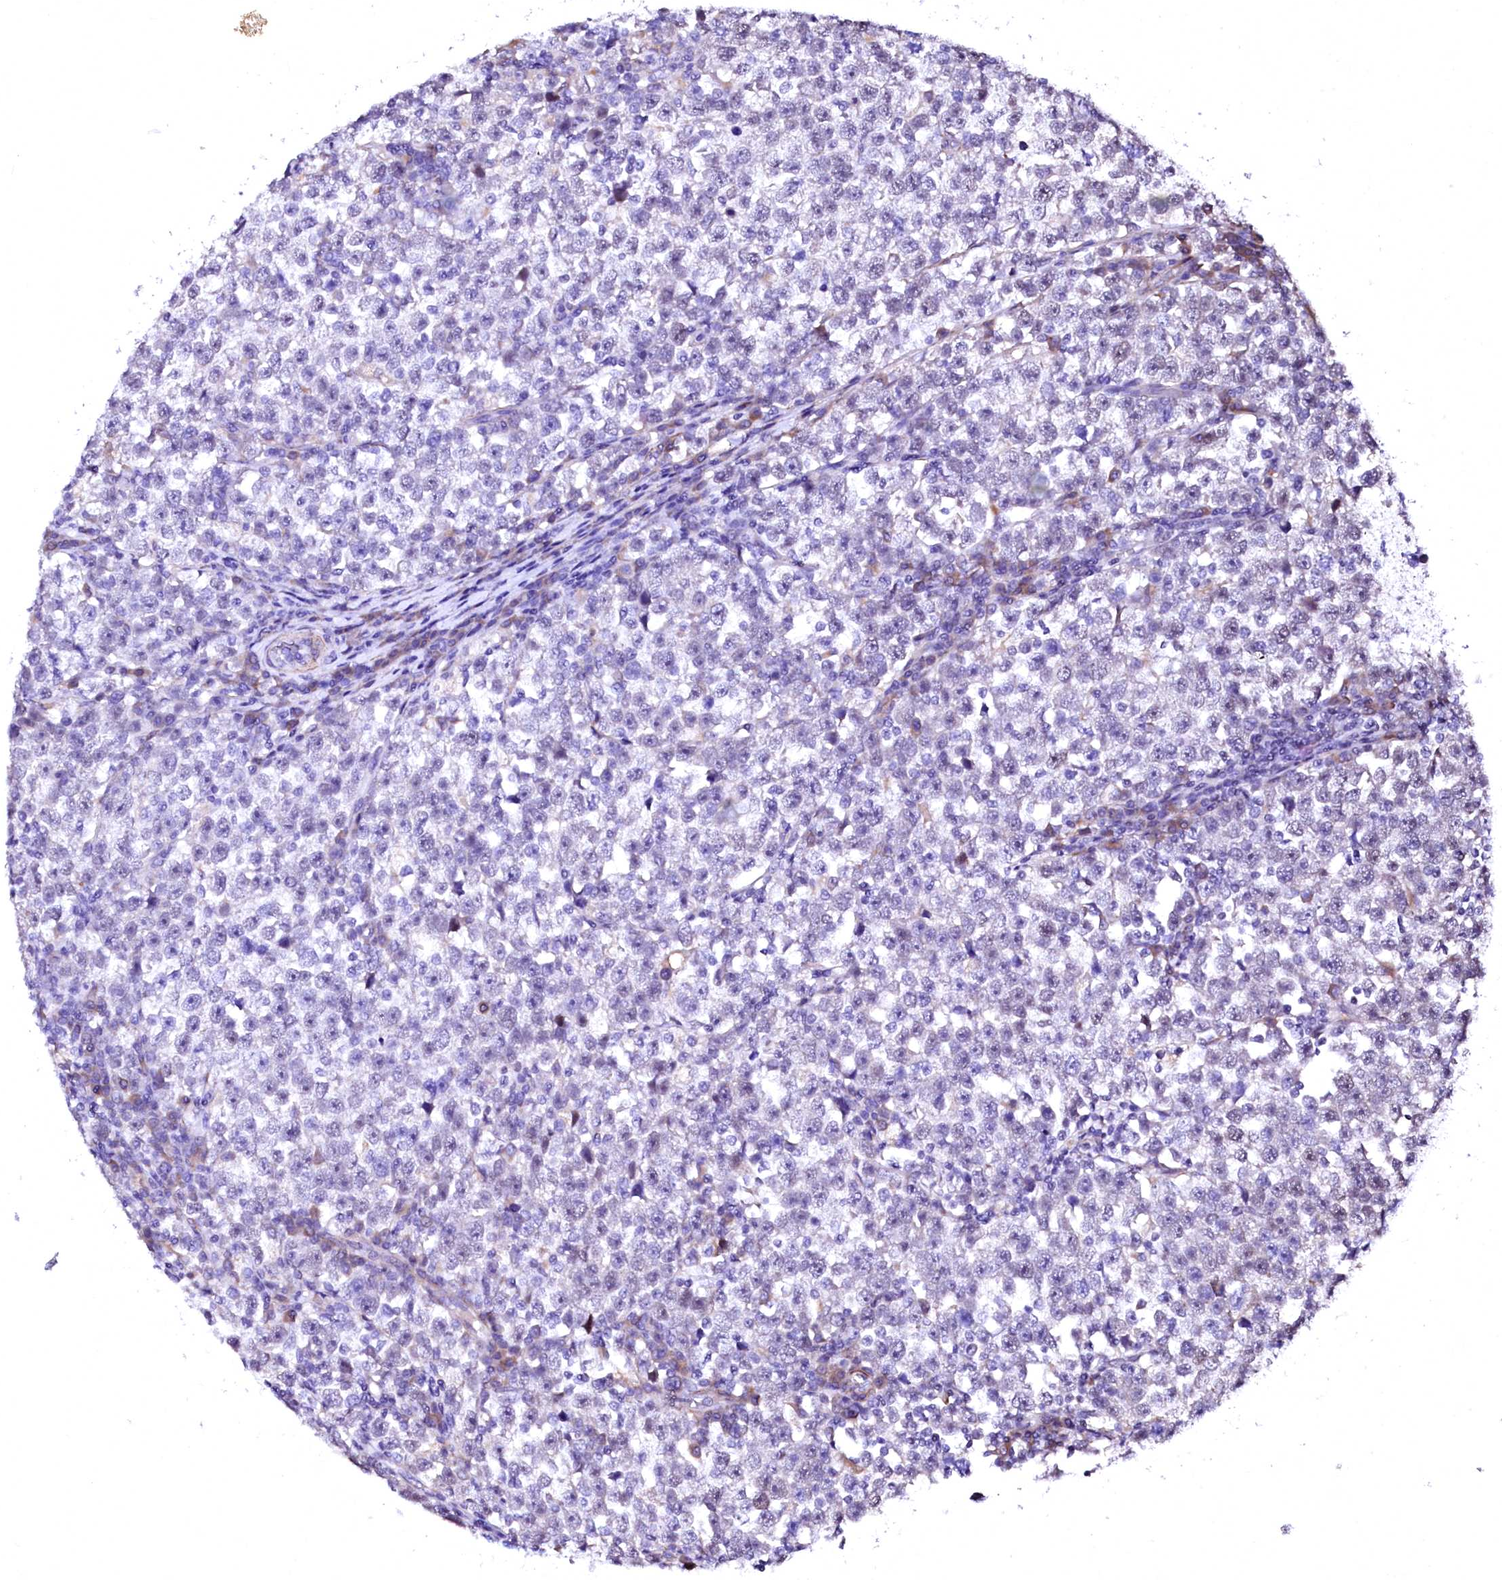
{"staining": {"intensity": "negative", "quantity": "none", "location": "none"}, "tissue": "testis cancer", "cell_type": "Tumor cells", "image_type": "cancer", "snomed": [{"axis": "morphology", "description": "Normal tissue, NOS"}, {"axis": "morphology", "description": "Seminoma, NOS"}, {"axis": "topography", "description": "Testis"}], "caption": "IHC micrograph of human seminoma (testis) stained for a protein (brown), which shows no expression in tumor cells.", "gene": "GPR176", "patient": {"sex": "male", "age": 43}}